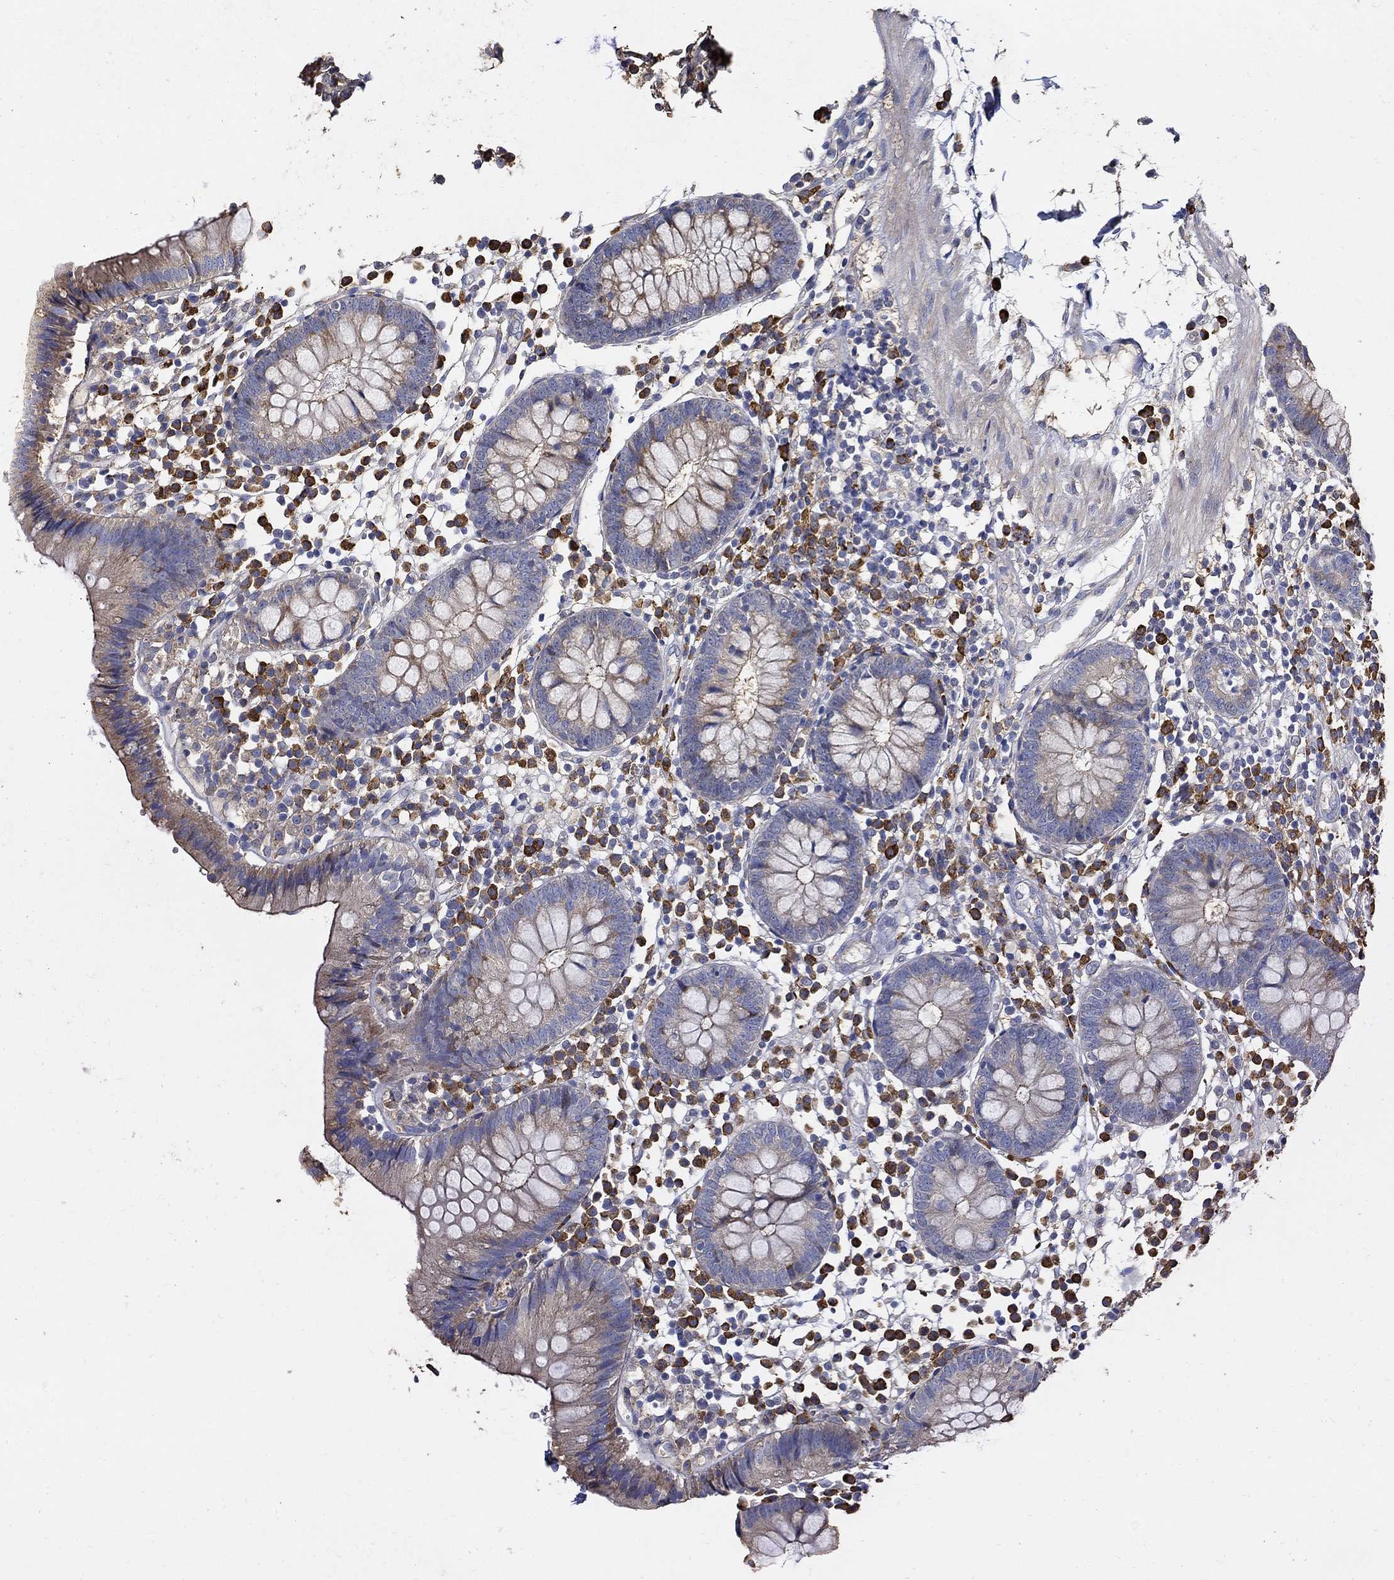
{"staining": {"intensity": "negative", "quantity": "none", "location": "none"}, "tissue": "colon", "cell_type": "Endothelial cells", "image_type": "normal", "snomed": [{"axis": "morphology", "description": "Normal tissue, NOS"}, {"axis": "topography", "description": "Rectum"}], "caption": "This is an immunohistochemistry micrograph of benign colon. There is no positivity in endothelial cells.", "gene": "EMILIN3", "patient": {"sex": "male", "age": 70}}